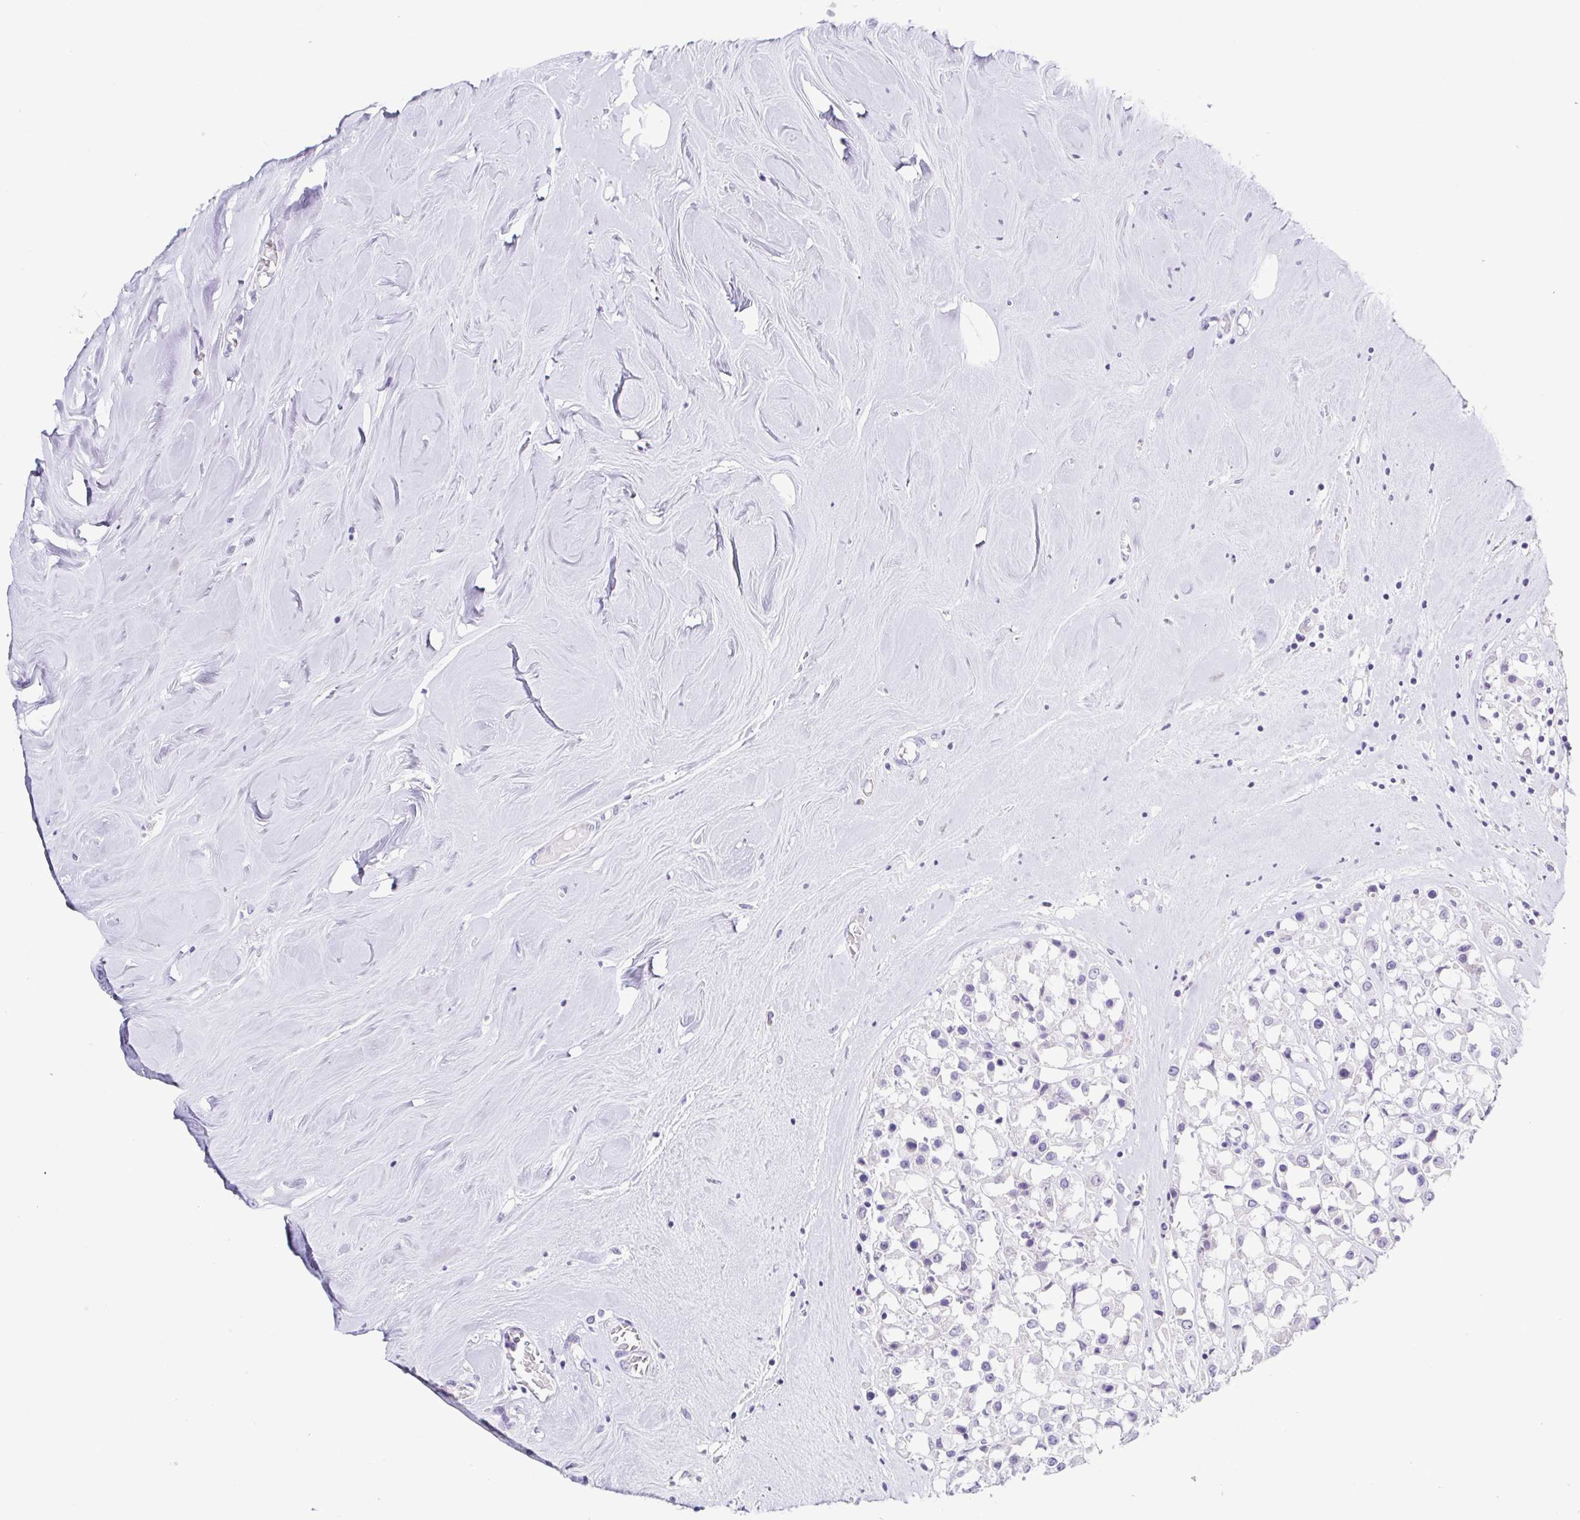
{"staining": {"intensity": "negative", "quantity": "none", "location": "none"}, "tissue": "breast cancer", "cell_type": "Tumor cells", "image_type": "cancer", "snomed": [{"axis": "morphology", "description": "Duct carcinoma"}, {"axis": "topography", "description": "Breast"}], "caption": "There is no significant expression in tumor cells of infiltrating ductal carcinoma (breast). (Stains: DAB (3,3'-diaminobenzidine) immunohistochemistry with hematoxylin counter stain, Microscopy: brightfield microscopy at high magnification).", "gene": "RDH11", "patient": {"sex": "female", "age": 61}}